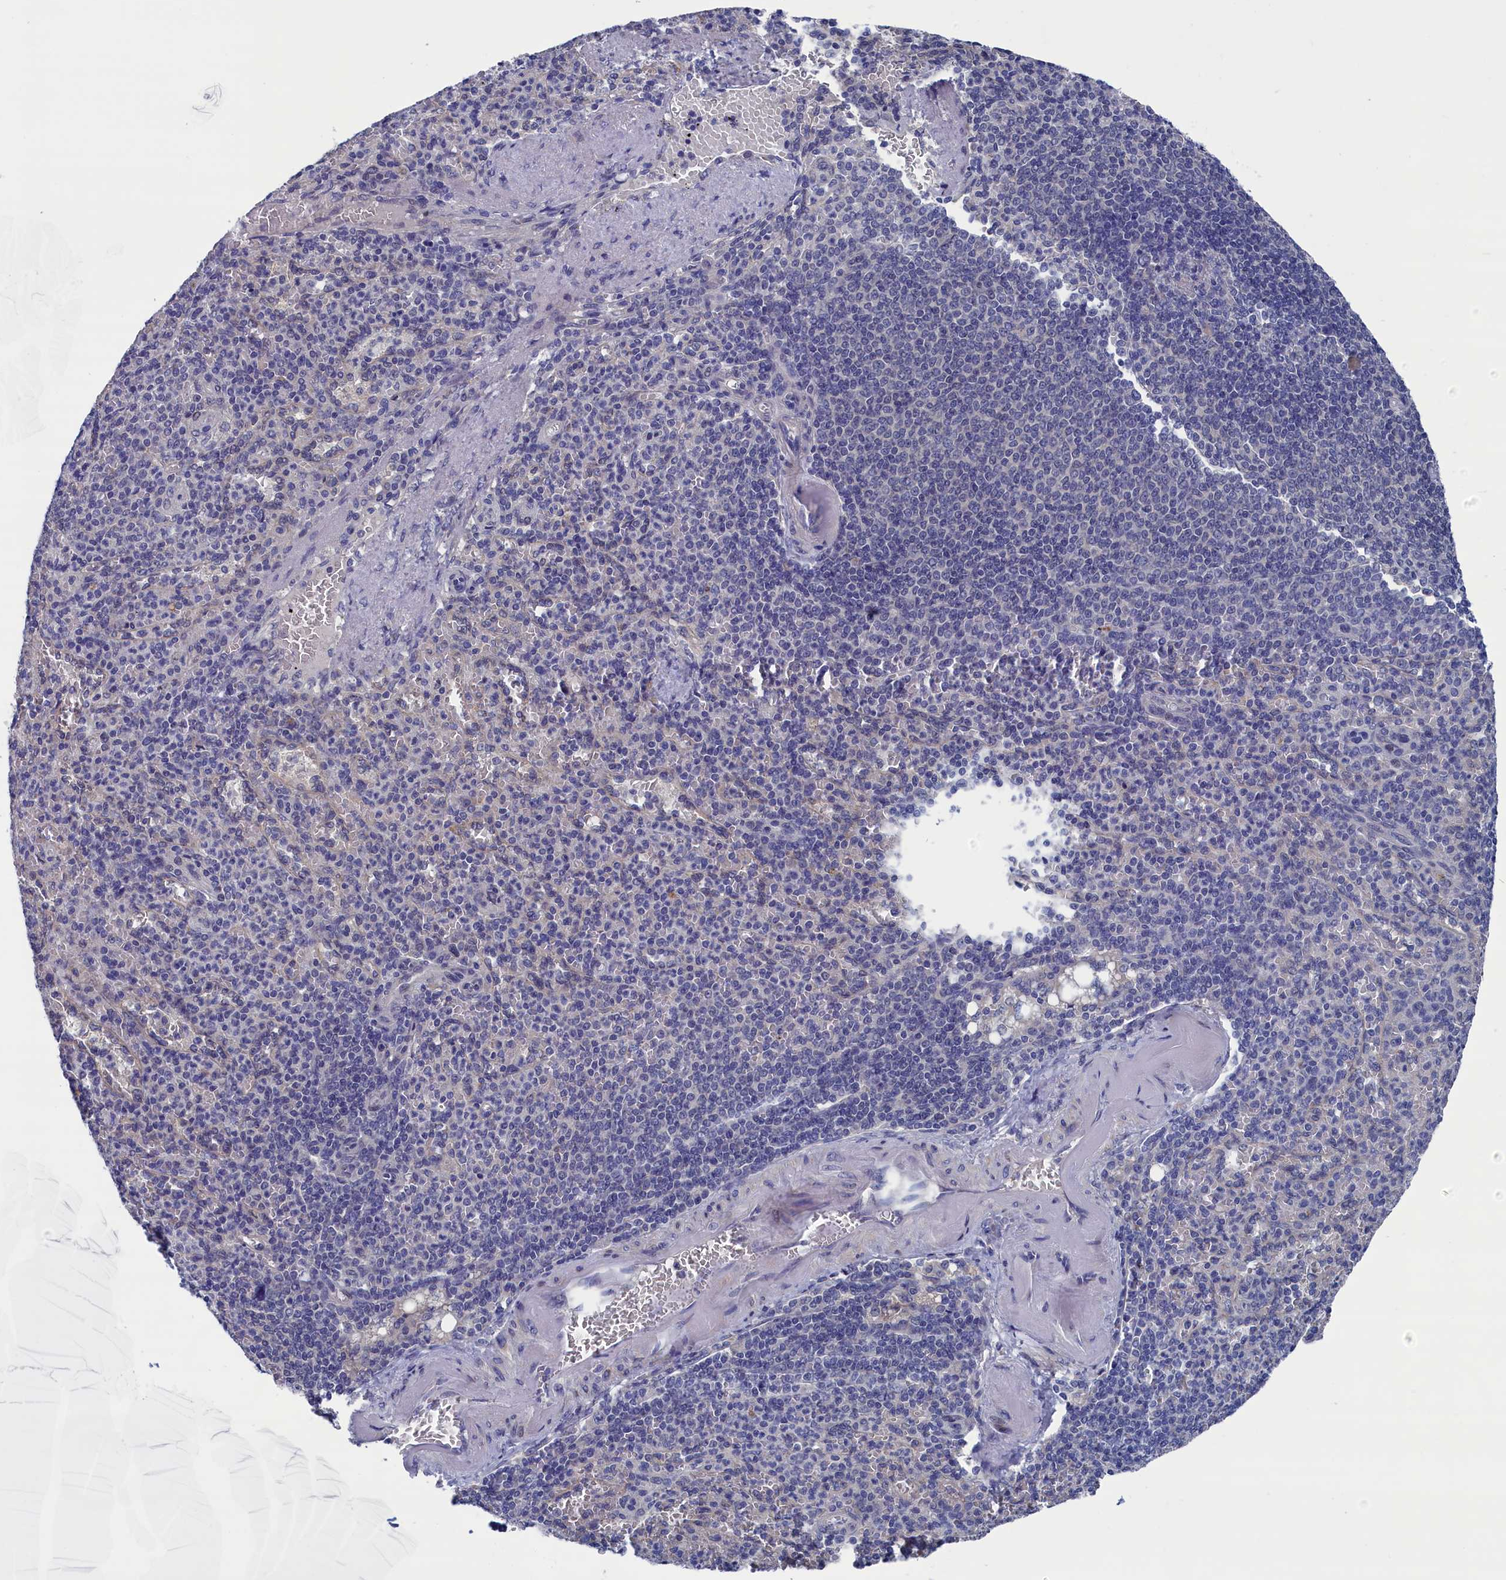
{"staining": {"intensity": "negative", "quantity": "none", "location": "none"}, "tissue": "spleen", "cell_type": "Cells in red pulp", "image_type": "normal", "snomed": [{"axis": "morphology", "description": "Normal tissue, NOS"}, {"axis": "topography", "description": "Spleen"}], "caption": "Human spleen stained for a protein using immunohistochemistry (IHC) demonstrates no expression in cells in red pulp.", "gene": "SPATA13", "patient": {"sex": "female", "age": 74}}